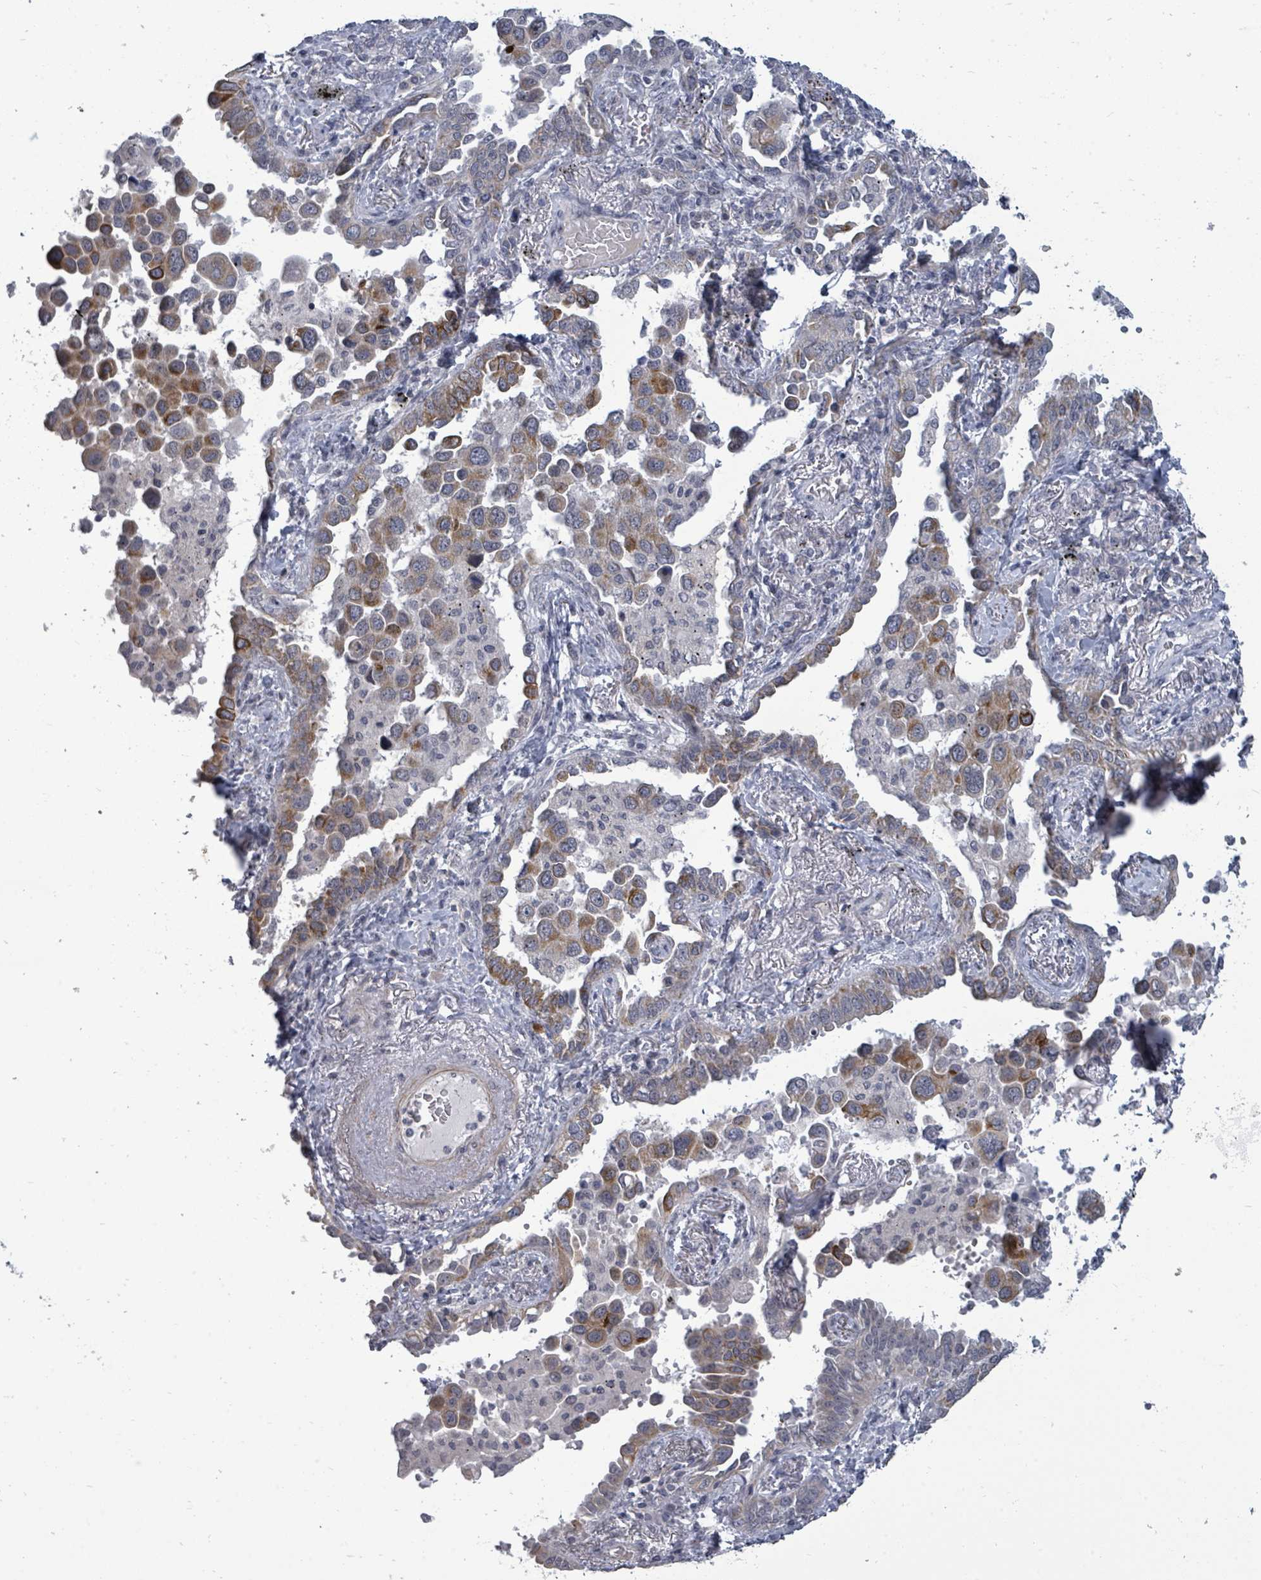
{"staining": {"intensity": "moderate", "quantity": ">75%", "location": "cytoplasmic/membranous"}, "tissue": "lung cancer", "cell_type": "Tumor cells", "image_type": "cancer", "snomed": [{"axis": "morphology", "description": "Adenocarcinoma, NOS"}, {"axis": "topography", "description": "Lung"}], "caption": "Moderate cytoplasmic/membranous staining for a protein is appreciated in about >75% of tumor cells of lung adenocarcinoma using immunohistochemistry (IHC).", "gene": "PTPN20", "patient": {"sex": "male", "age": 67}}